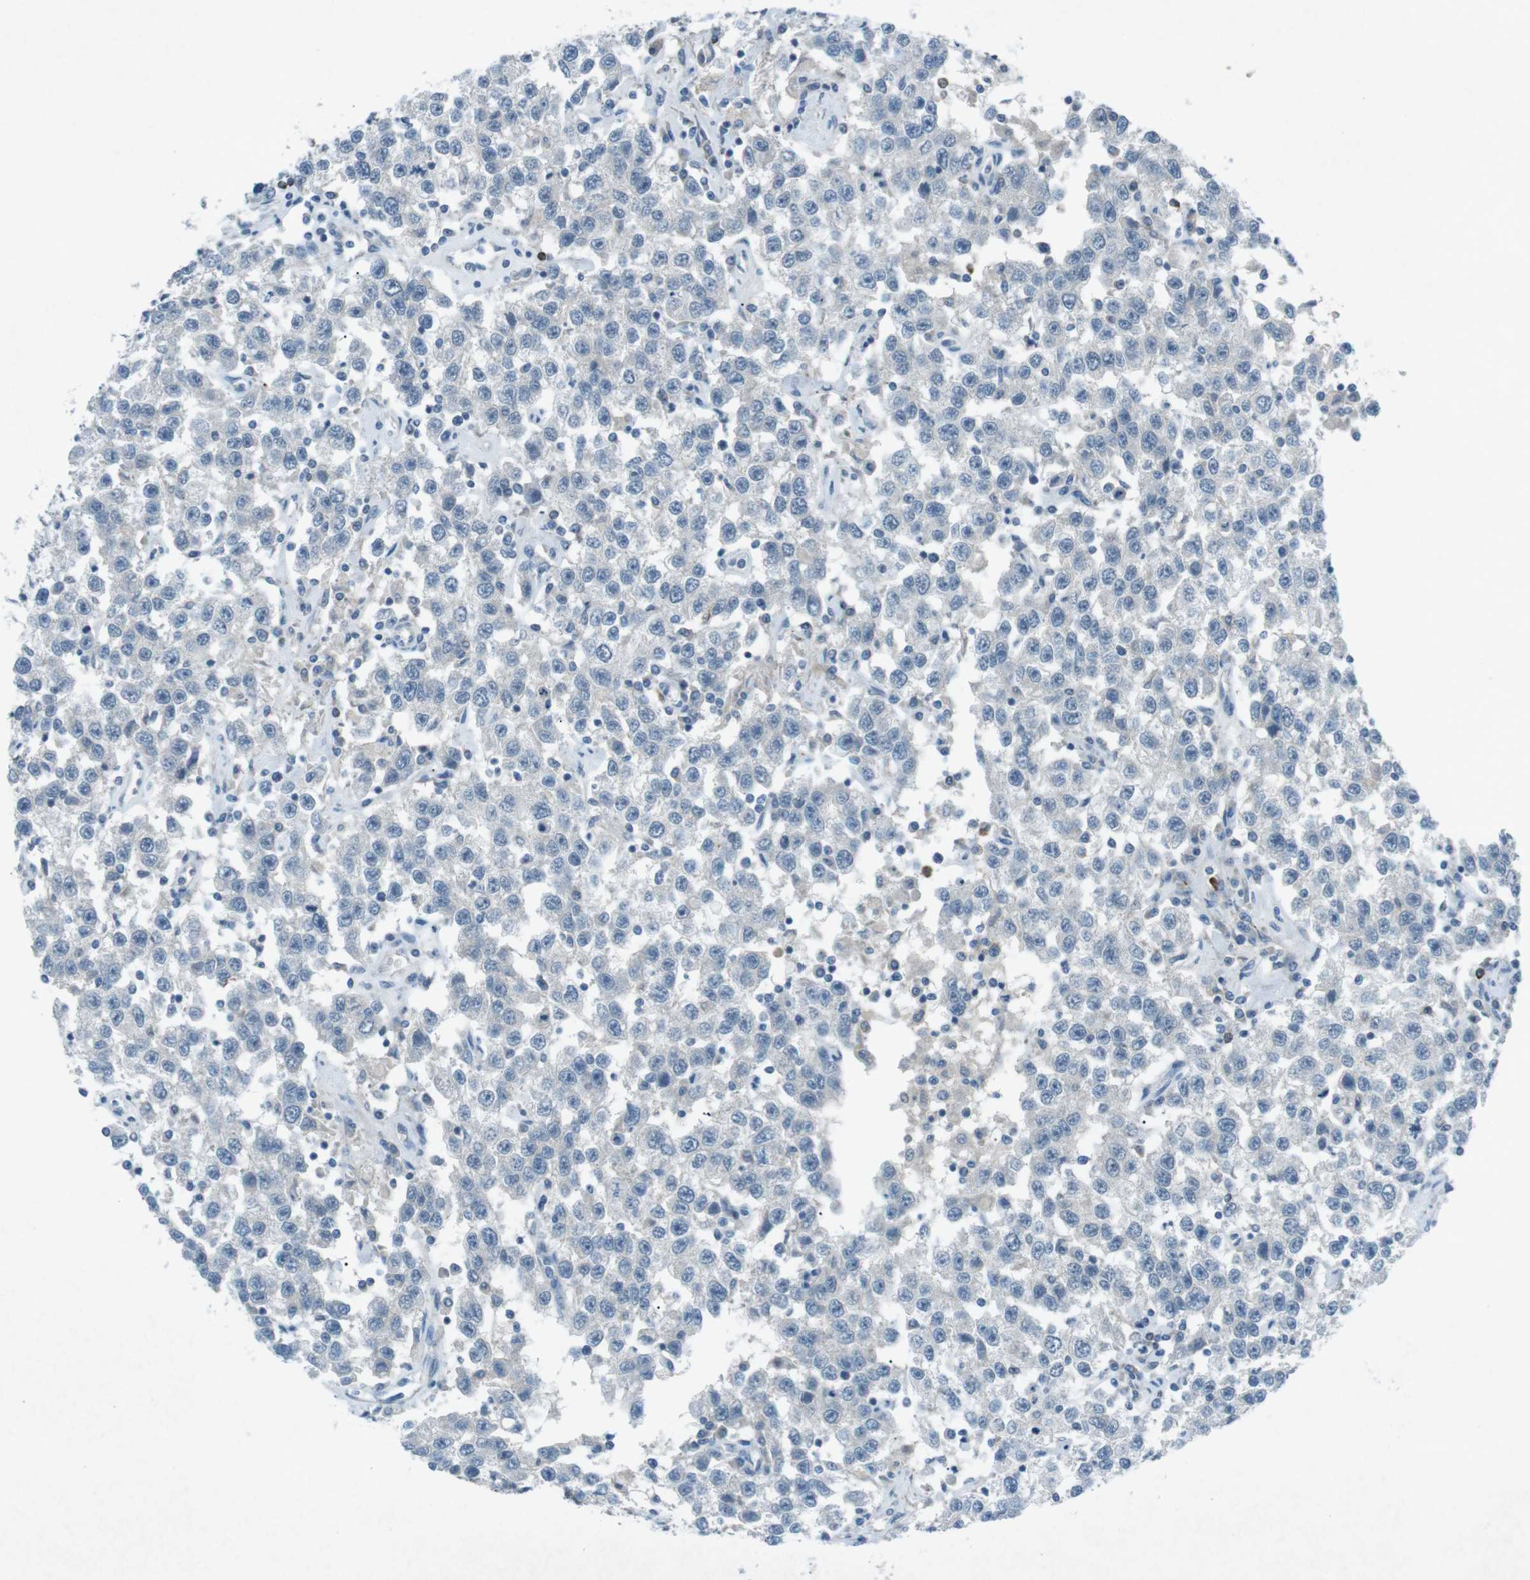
{"staining": {"intensity": "negative", "quantity": "none", "location": "none"}, "tissue": "testis cancer", "cell_type": "Tumor cells", "image_type": "cancer", "snomed": [{"axis": "morphology", "description": "Seminoma, NOS"}, {"axis": "topography", "description": "Testis"}], "caption": "Image shows no significant protein positivity in tumor cells of testis seminoma.", "gene": "FCRLA", "patient": {"sex": "male", "age": 41}}